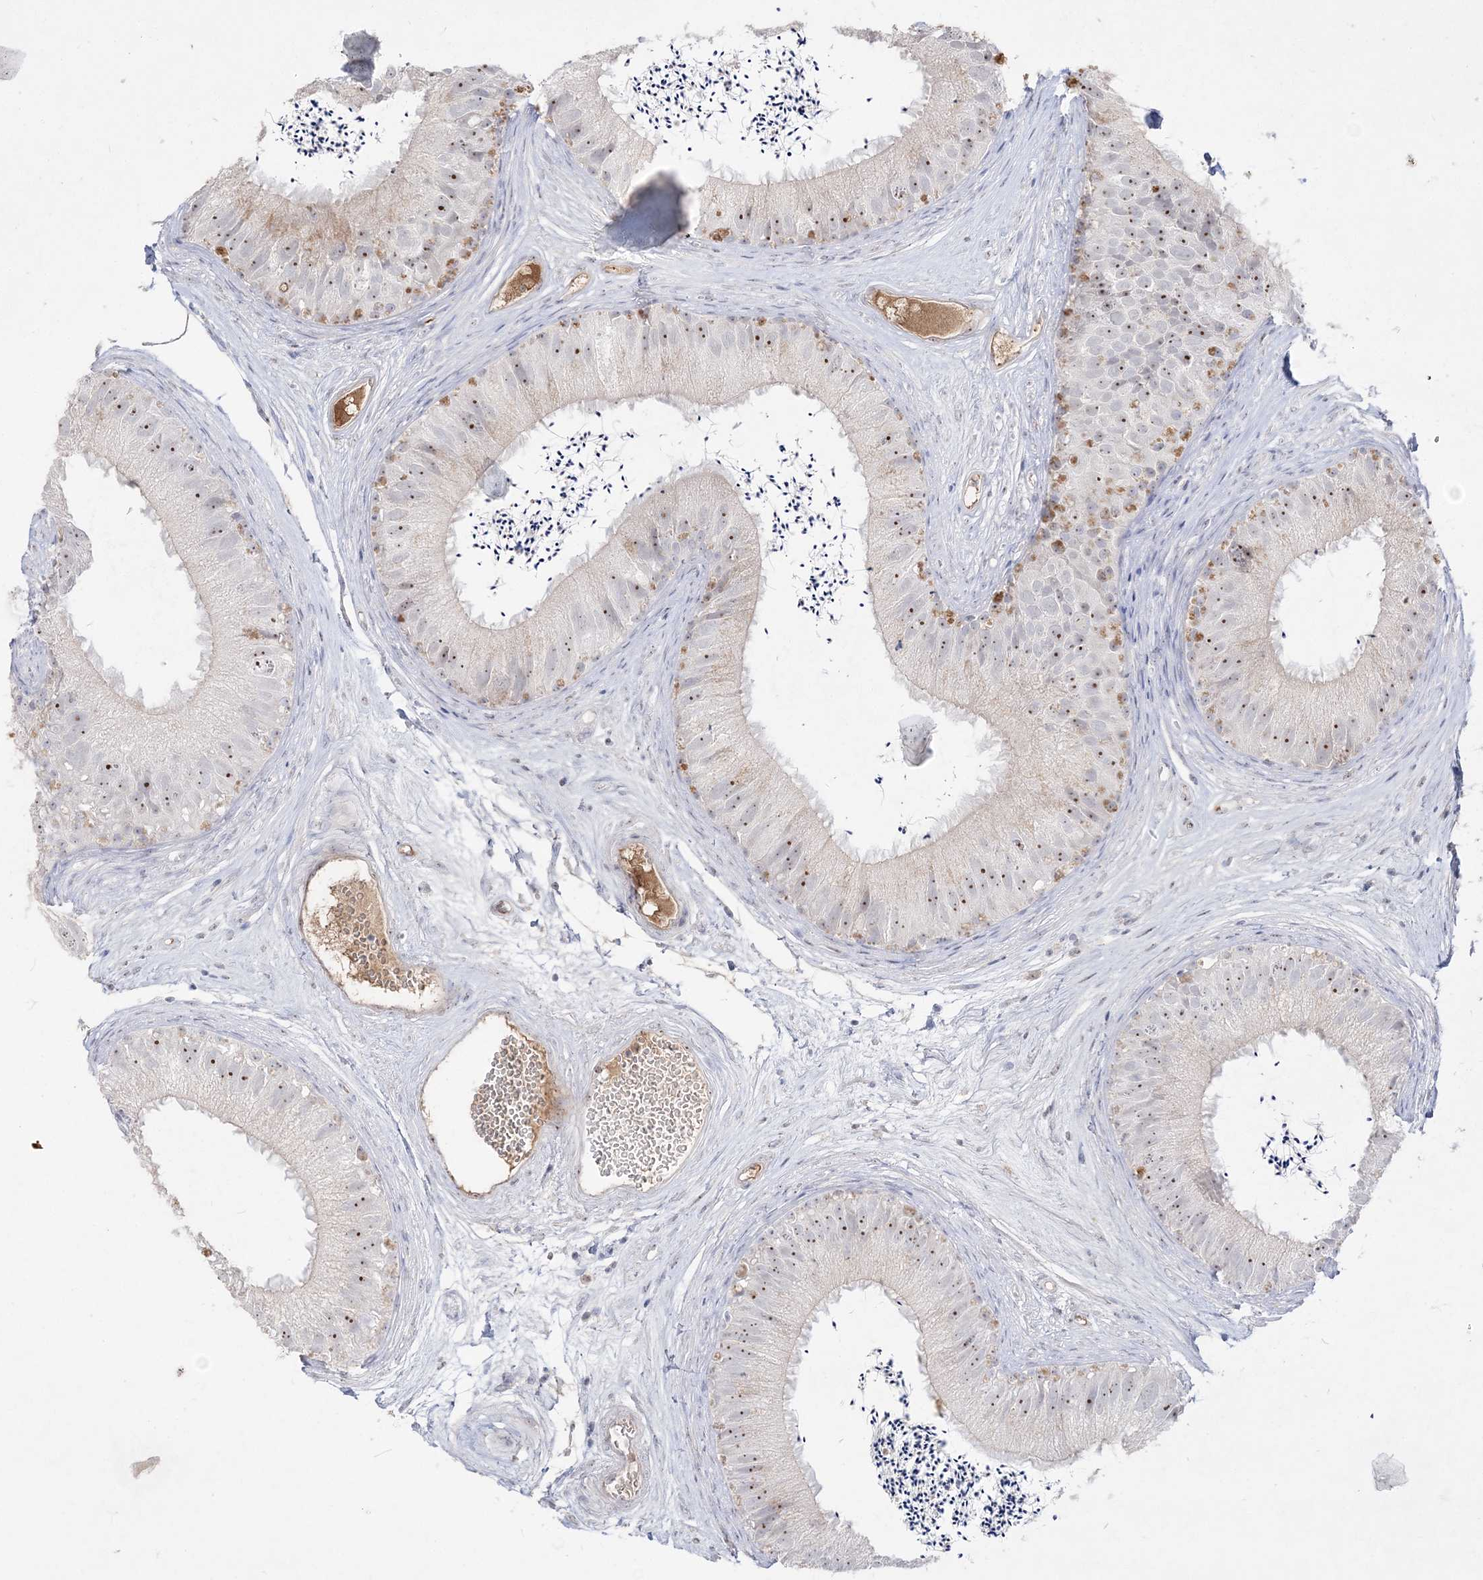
{"staining": {"intensity": "moderate", "quantity": "25%-75%", "location": "nuclear"}, "tissue": "epididymis", "cell_type": "Glandular cells", "image_type": "normal", "snomed": [{"axis": "morphology", "description": "Normal tissue, NOS"}, {"axis": "topography", "description": "Epididymis"}], "caption": "Immunohistochemistry (IHC) micrograph of benign epididymis stained for a protein (brown), which demonstrates medium levels of moderate nuclear expression in approximately 25%-75% of glandular cells.", "gene": "NOP16", "patient": {"sex": "male", "age": 77}}